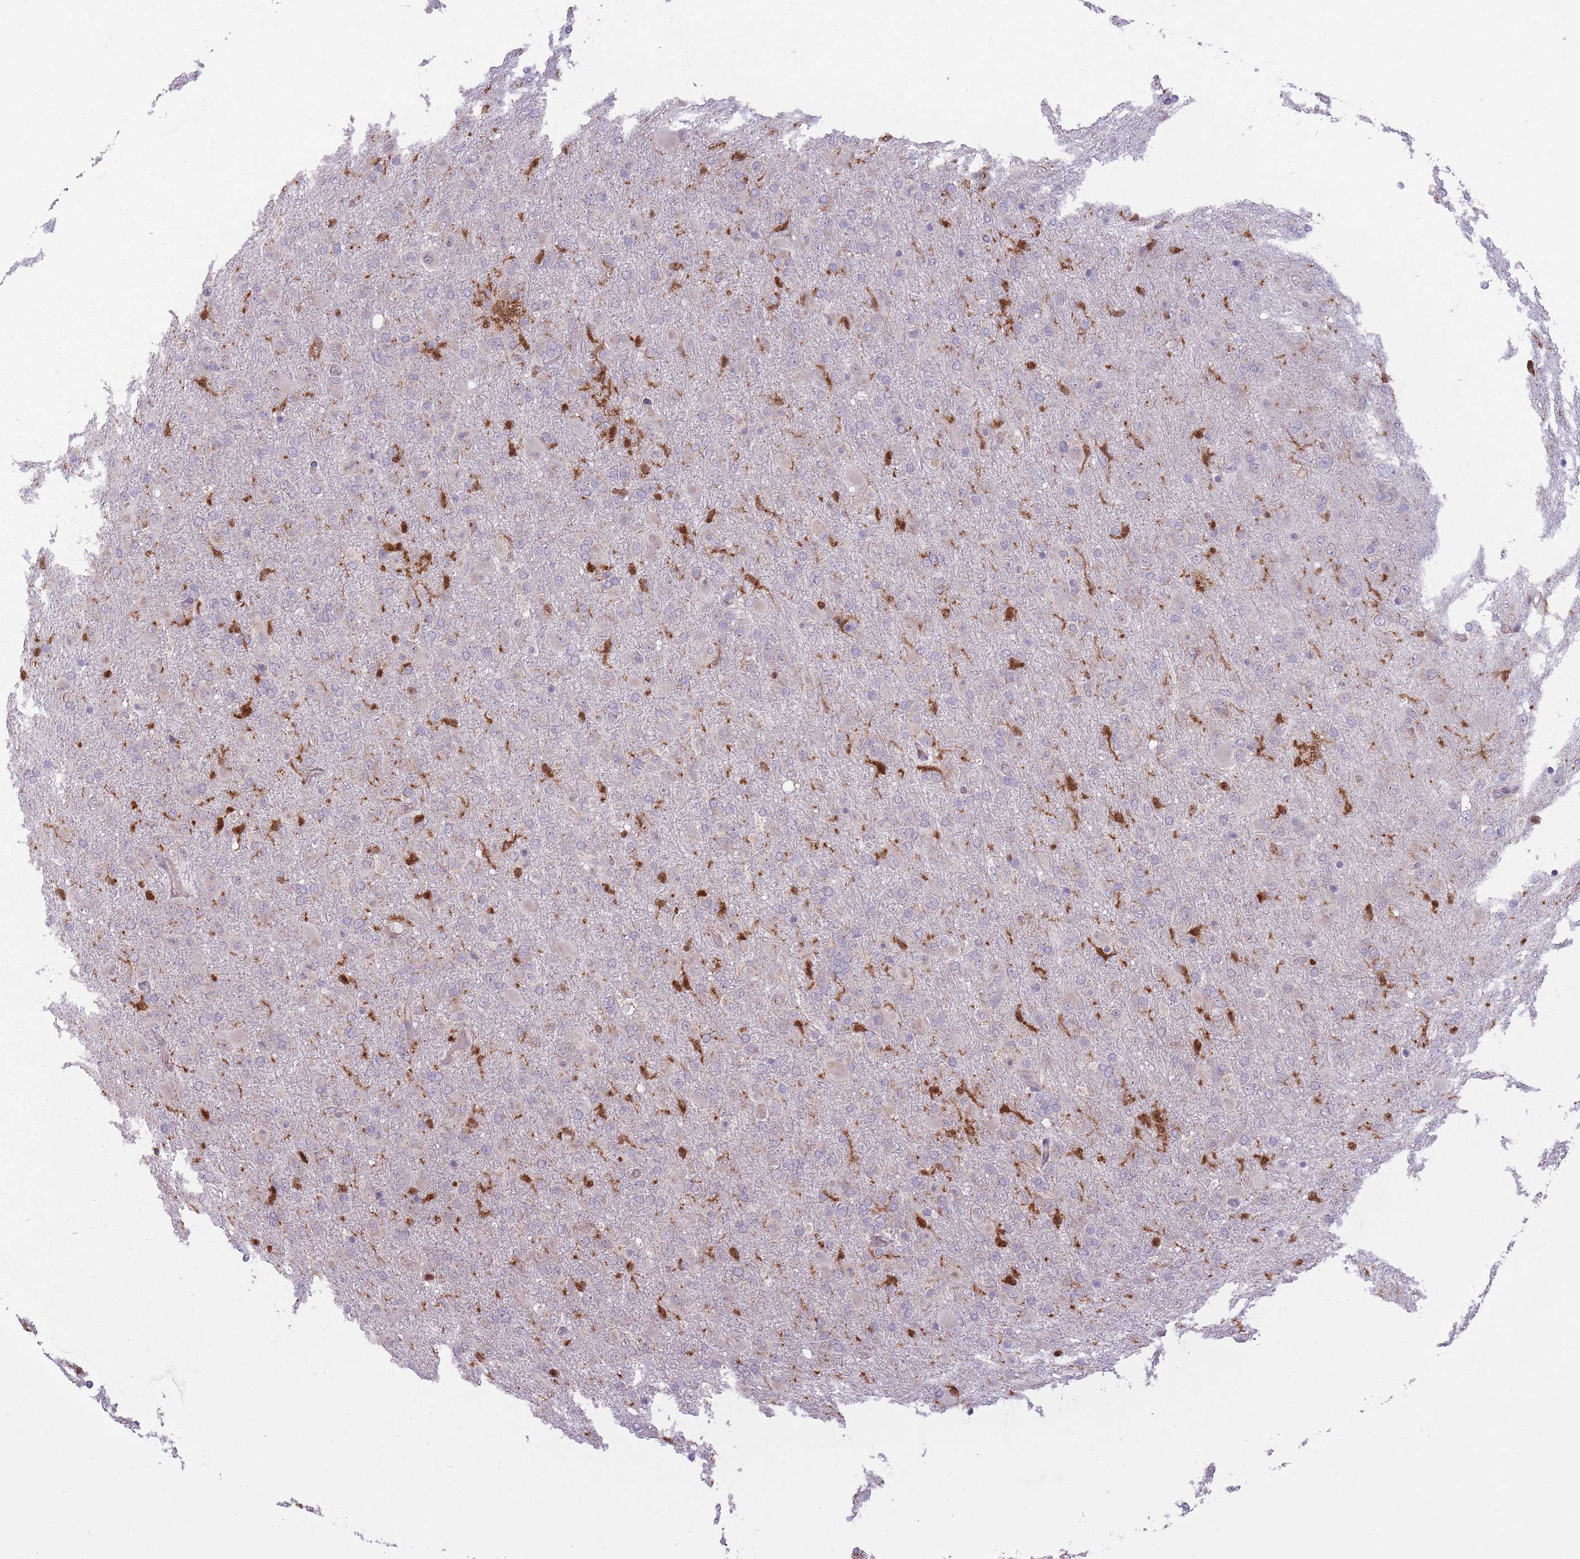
{"staining": {"intensity": "moderate", "quantity": "25%-75%", "location": "cytoplasmic/membranous"}, "tissue": "glioma", "cell_type": "Tumor cells", "image_type": "cancer", "snomed": [{"axis": "morphology", "description": "Glioma, malignant, Low grade"}, {"axis": "topography", "description": "Brain"}], "caption": "Immunohistochemistry (IHC) image of human low-grade glioma (malignant) stained for a protein (brown), which demonstrates medium levels of moderate cytoplasmic/membranous expression in about 25%-75% of tumor cells.", "gene": "LGALS9", "patient": {"sex": "male", "age": 65}}